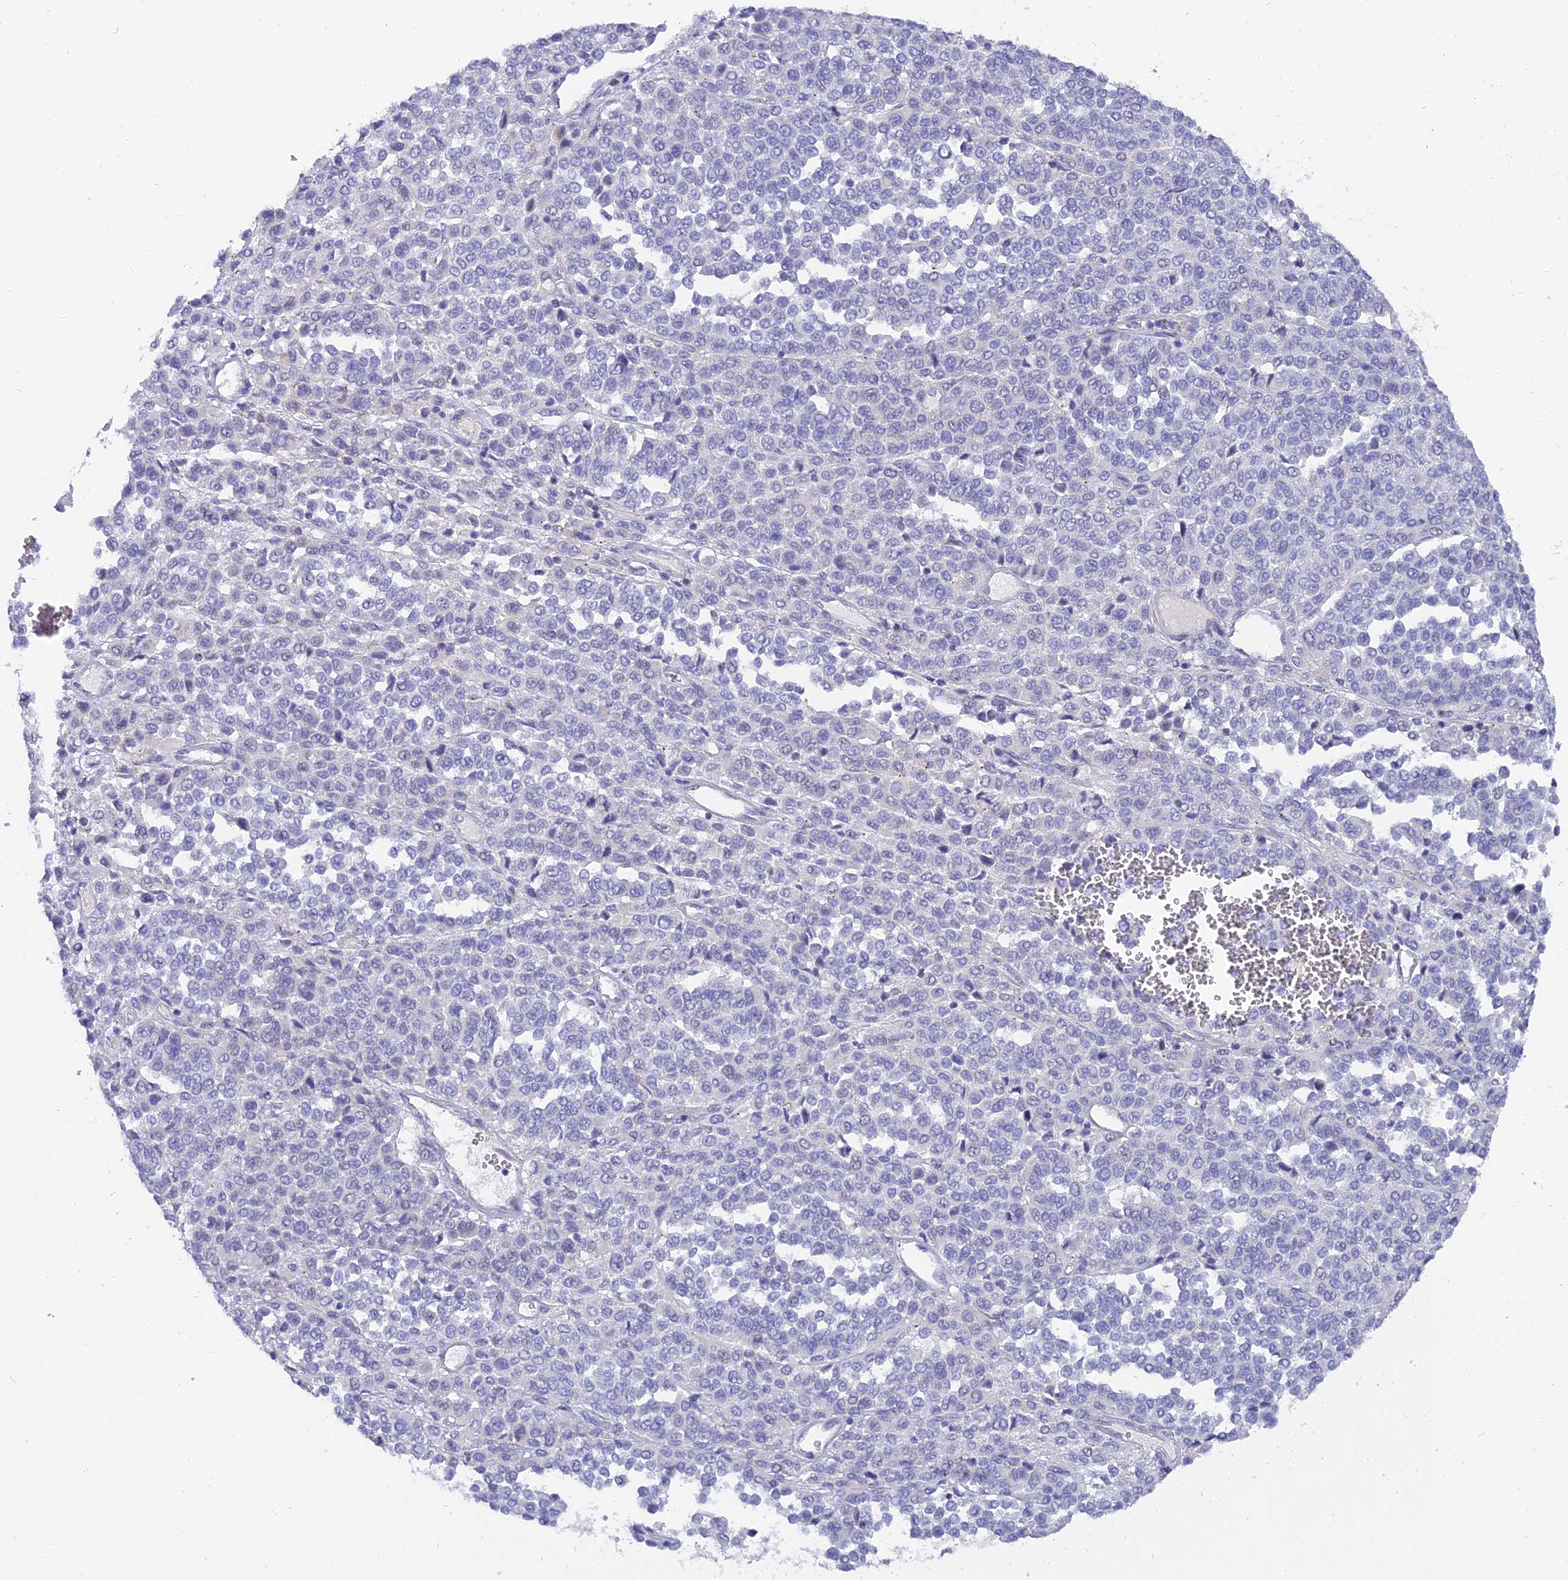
{"staining": {"intensity": "negative", "quantity": "none", "location": "none"}, "tissue": "melanoma", "cell_type": "Tumor cells", "image_type": "cancer", "snomed": [{"axis": "morphology", "description": "Malignant melanoma, Metastatic site"}, {"axis": "topography", "description": "Pancreas"}], "caption": "Tumor cells are negative for protein expression in human melanoma. (DAB (3,3'-diaminobenzidine) immunohistochemistry (IHC) with hematoxylin counter stain).", "gene": "MBD3L1", "patient": {"sex": "female", "age": 30}}